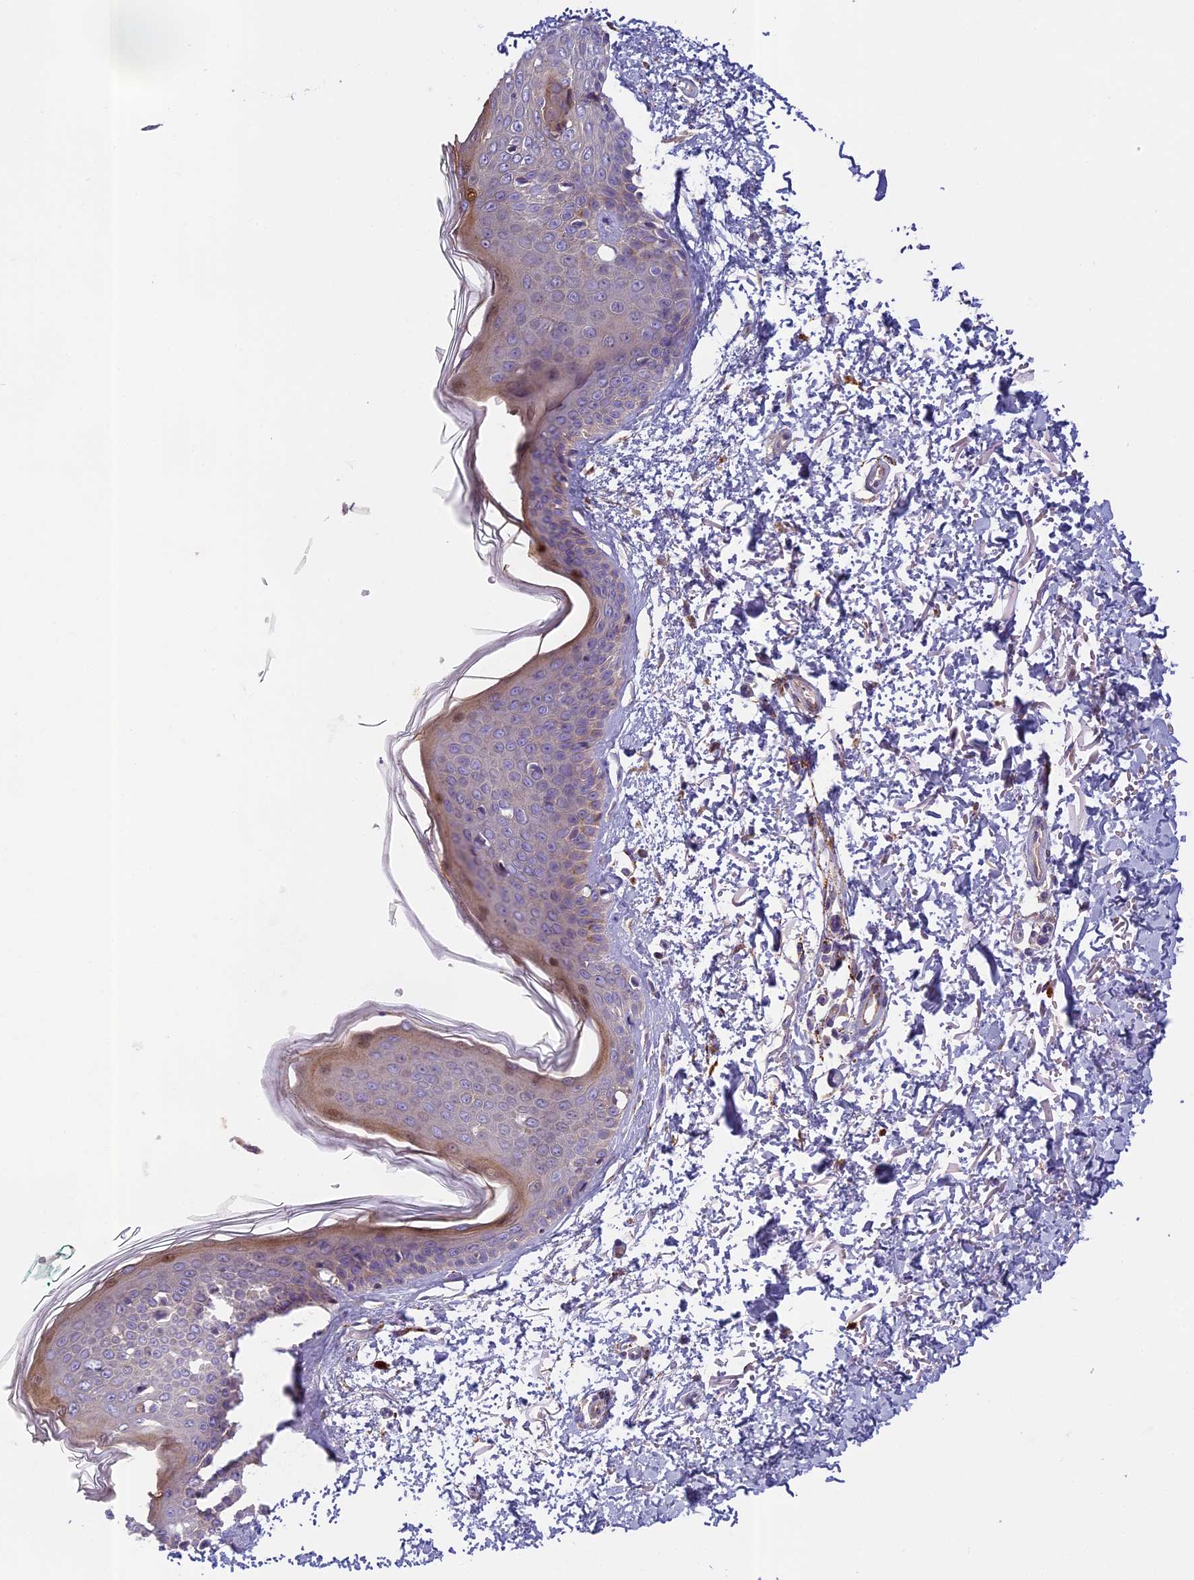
{"staining": {"intensity": "moderate", "quantity": ">75%", "location": "cytoplasmic/membranous"}, "tissue": "skin", "cell_type": "Fibroblasts", "image_type": "normal", "snomed": [{"axis": "morphology", "description": "Normal tissue, NOS"}, {"axis": "topography", "description": "Skin"}], "caption": "Protein staining of benign skin exhibits moderate cytoplasmic/membranous staining in approximately >75% of fibroblasts.", "gene": "SEMA7A", "patient": {"sex": "male", "age": 66}}